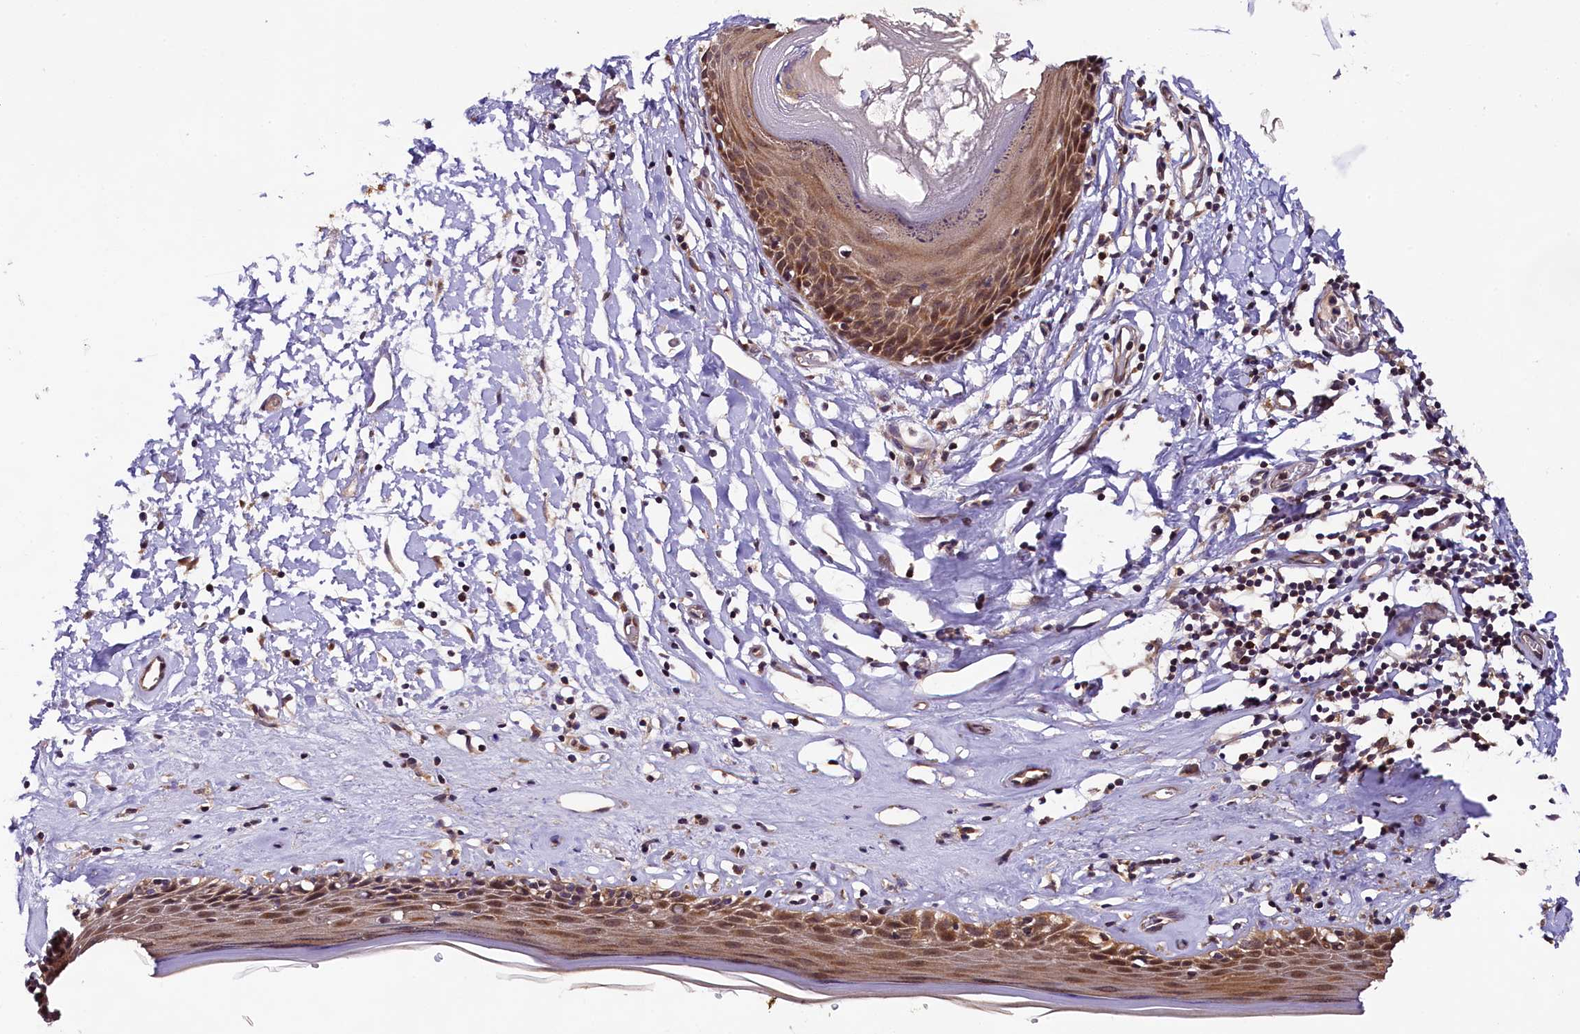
{"staining": {"intensity": "strong", "quantity": ">75%", "location": "cytoplasmic/membranous"}, "tissue": "skin", "cell_type": "Epidermal cells", "image_type": "normal", "snomed": [{"axis": "morphology", "description": "Normal tissue, NOS"}, {"axis": "topography", "description": "Adipose tissue"}, {"axis": "topography", "description": "Vascular tissue"}, {"axis": "topography", "description": "Vulva"}, {"axis": "topography", "description": "Peripheral nerve tissue"}], "caption": "Strong cytoplasmic/membranous expression is seen in approximately >75% of epidermal cells in benign skin.", "gene": "DOHH", "patient": {"sex": "female", "age": 86}}